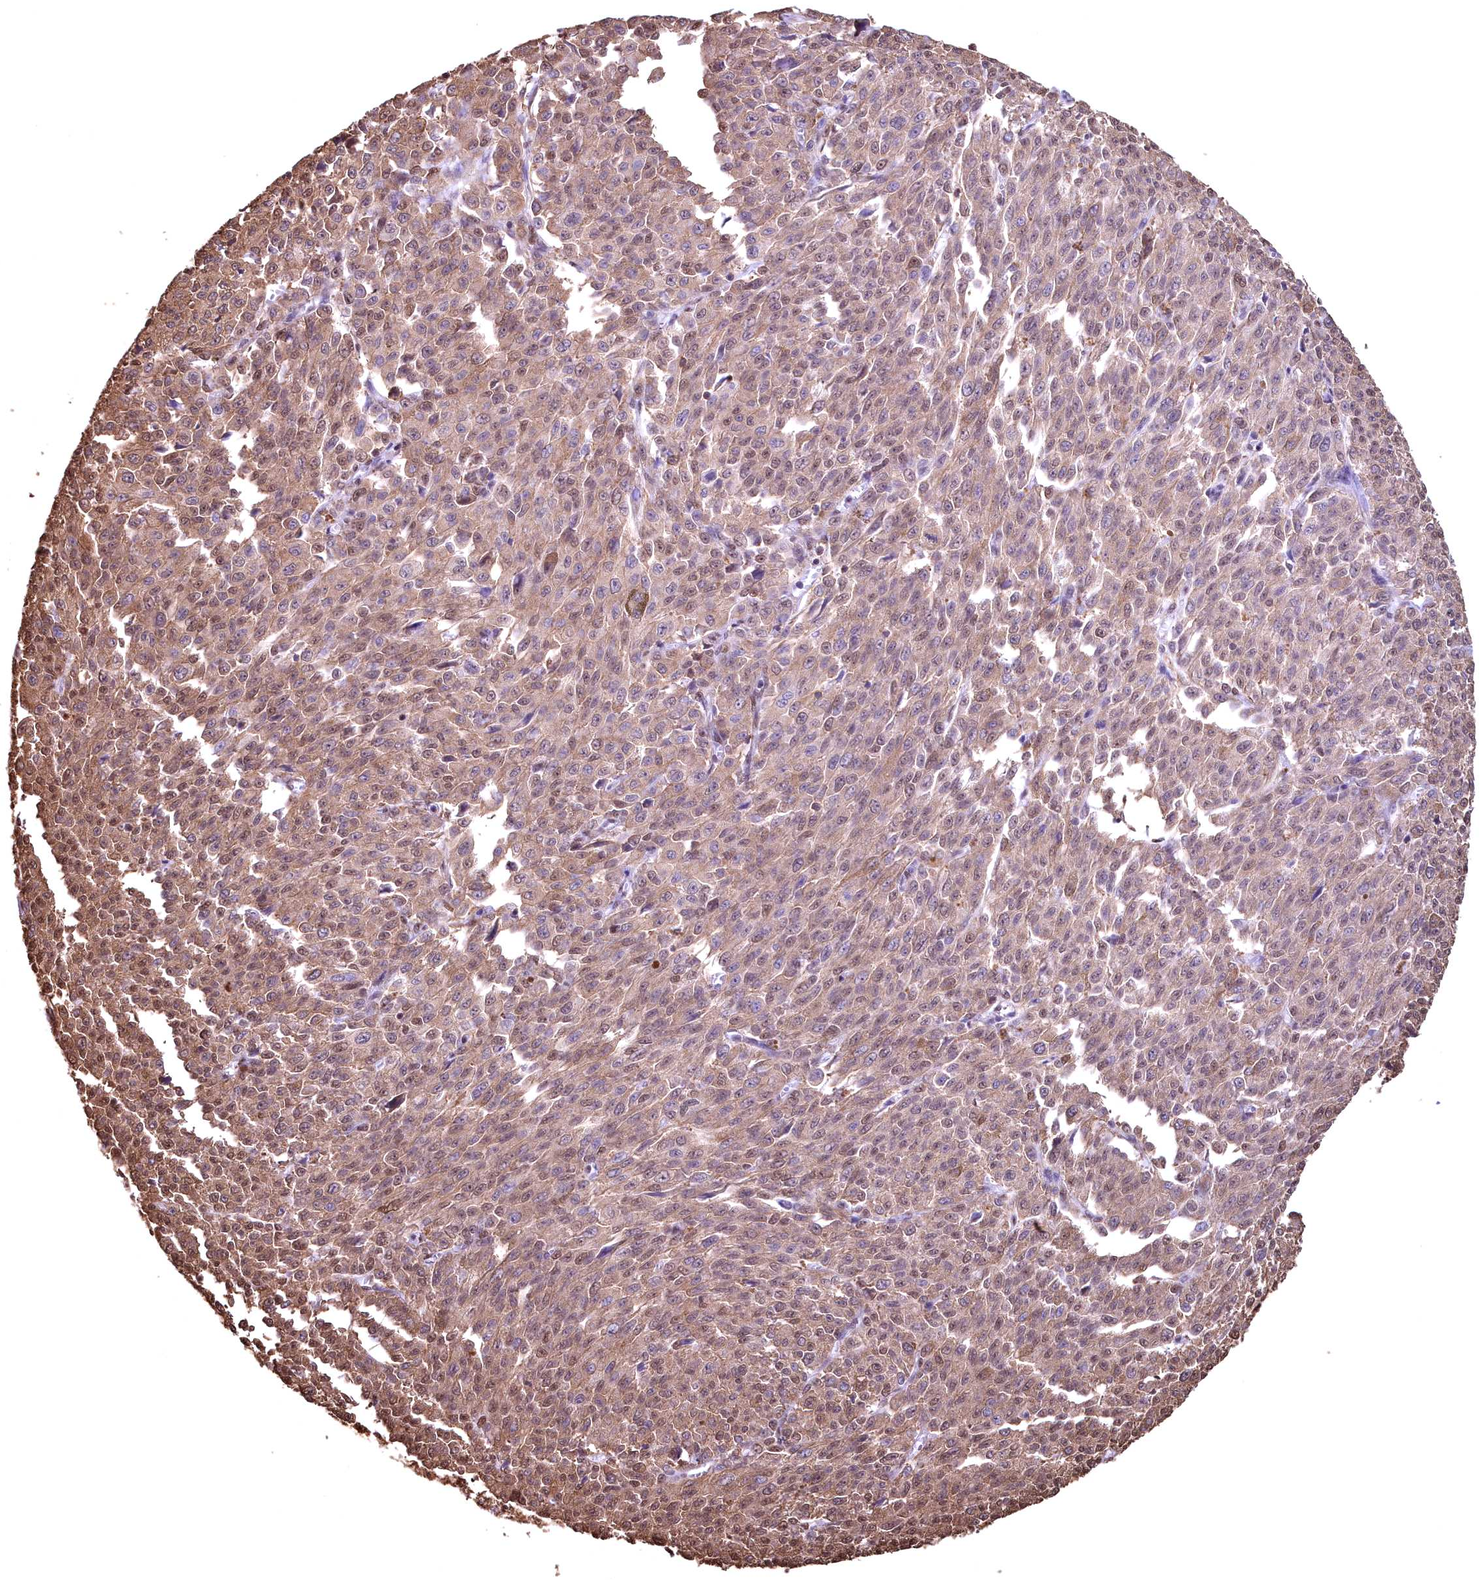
{"staining": {"intensity": "moderate", "quantity": ">75%", "location": "cytoplasmic/membranous,nuclear"}, "tissue": "melanoma", "cell_type": "Tumor cells", "image_type": "cancer", "snomed": [{"axis": "morphology", "description": "Malignant melanoma, NOS"}, {"axis": "topography", "description": "Skin"}], "caption": "Brown immunohistochemical staining in human malignant melanoma reveals moderate cytoplasmic/membranous and nuclear staining in approximately >75% of tumor cells. (brown staining indicates protein expression, while blue staining denotes nuclei).", "gene": "GAPDH", "patient": {"sex": "female", "age": 52}}